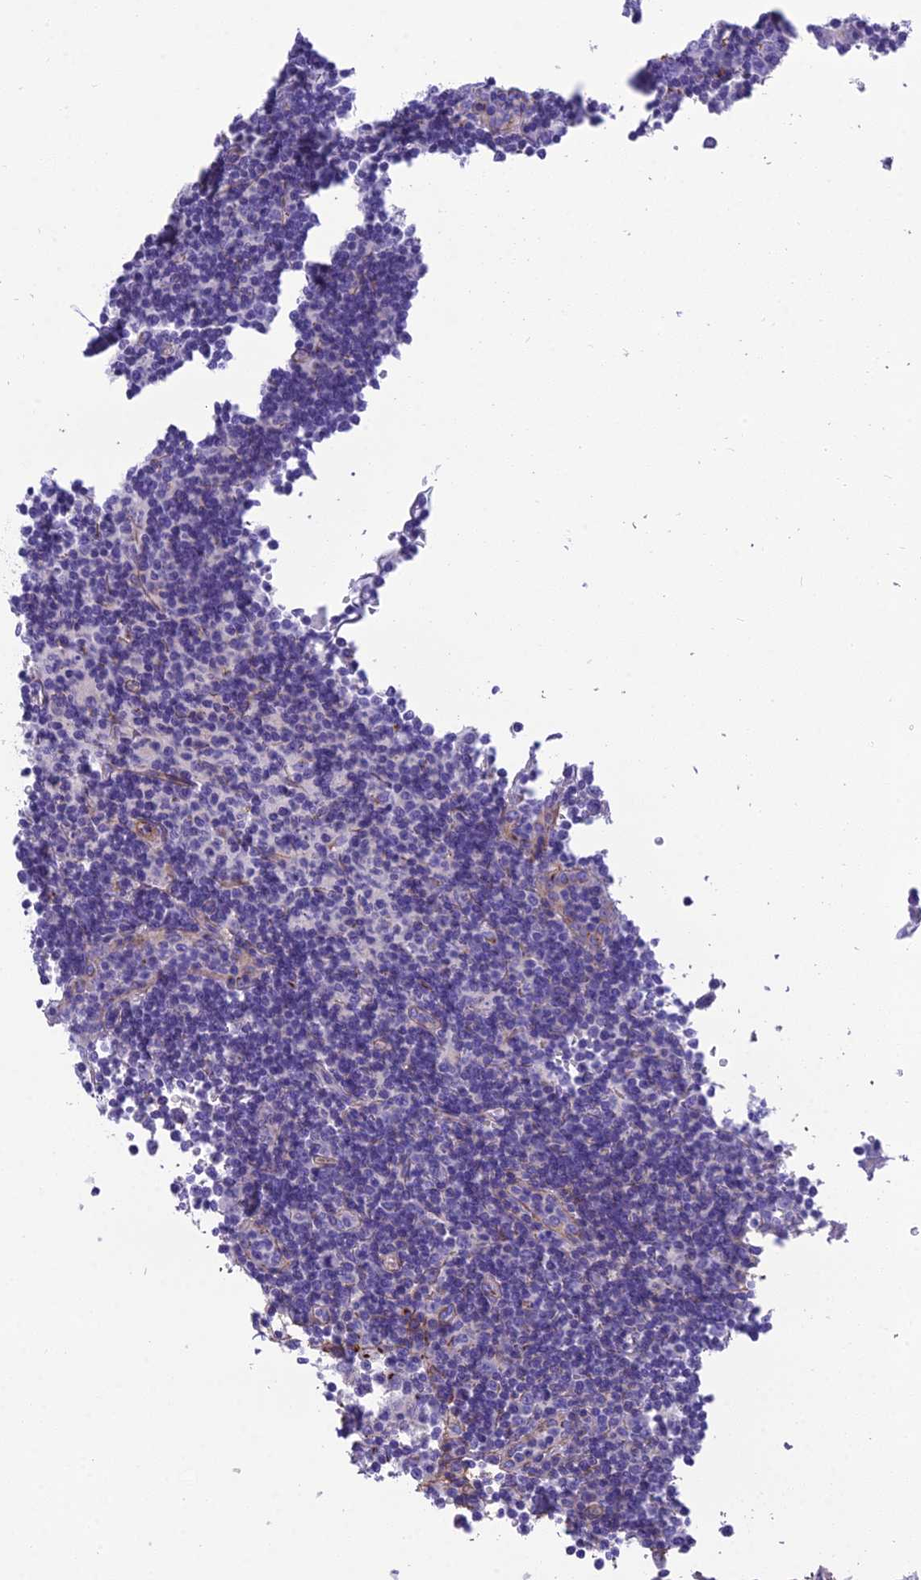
{"staining": {"intensity": "negative", "quantity": "none", "location": "none"}, "tissue": "lymph node", "cell_type": "Germinal center cells", "image_type": "normal", "snomed": [{"axis": "morphology", "description": "Normal tissue, NOS"}, {"axis": "topography", "description": "Lymph node"}], "caption": "An immunohistochemistry image of normal lymph node is shown. There is no staining in germinal center cells of lymph node.", "gene": "GFRA1", "patient": {"sex": "female", "age": 32}}